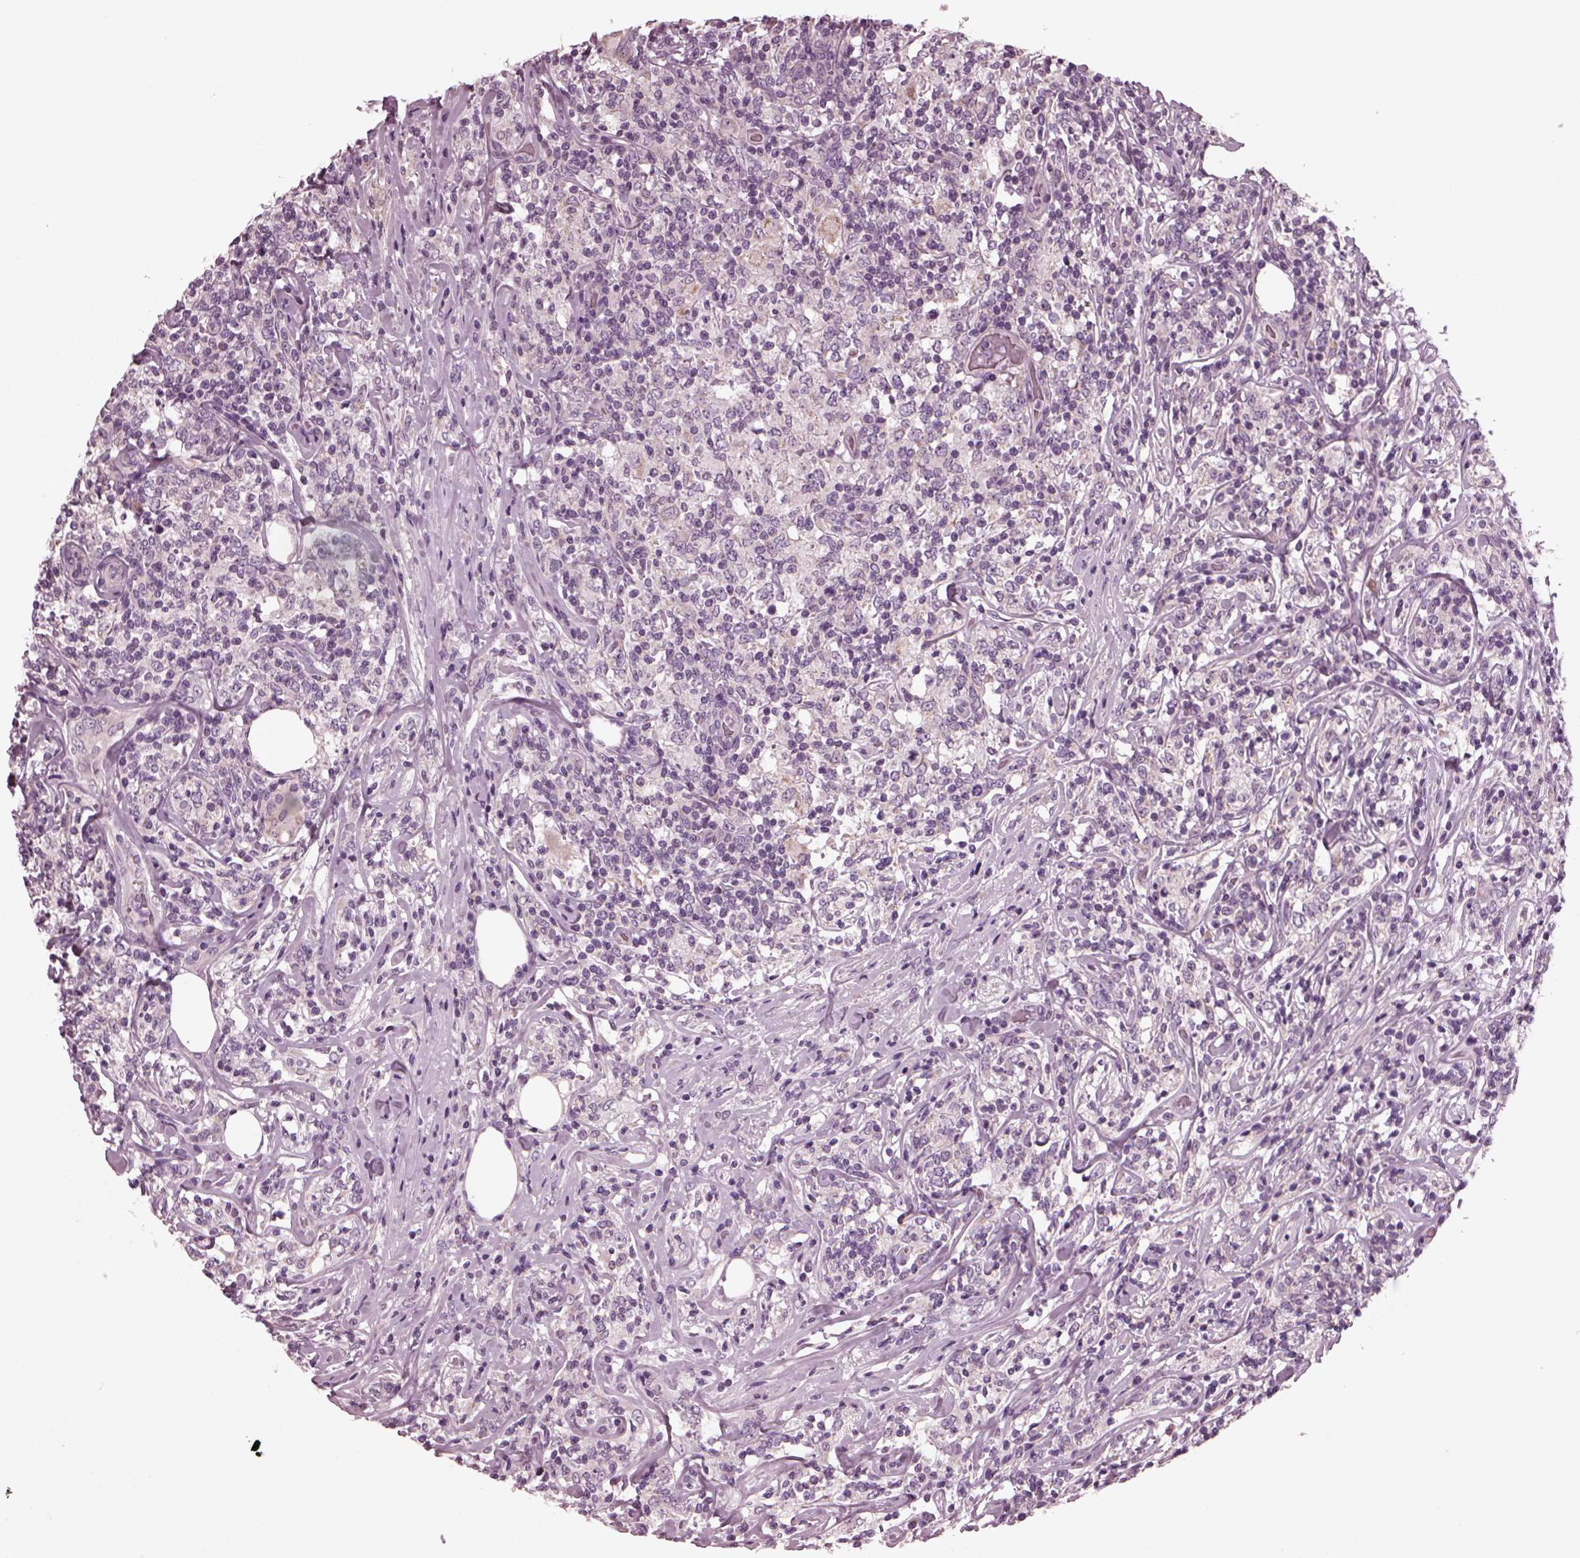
{"staining": {"intensity": "negative", "quantity": "none", "location": "none"}, "tissue": "lymphoma", "cell_type": "Tumor cells", "image_type": "cancer", "snomed": [{"axis": "morphology", "description": "Malignant lymphoma, non-Hodgkin's type, High grade"}, {"axis": "topography", "description": "Lymph node"}], "caption": "The image demonstrates no significant expression in tumor cells of lymphoma.", "gene": "AP4M1", "patient": {"sex": "female", "age": 84}}